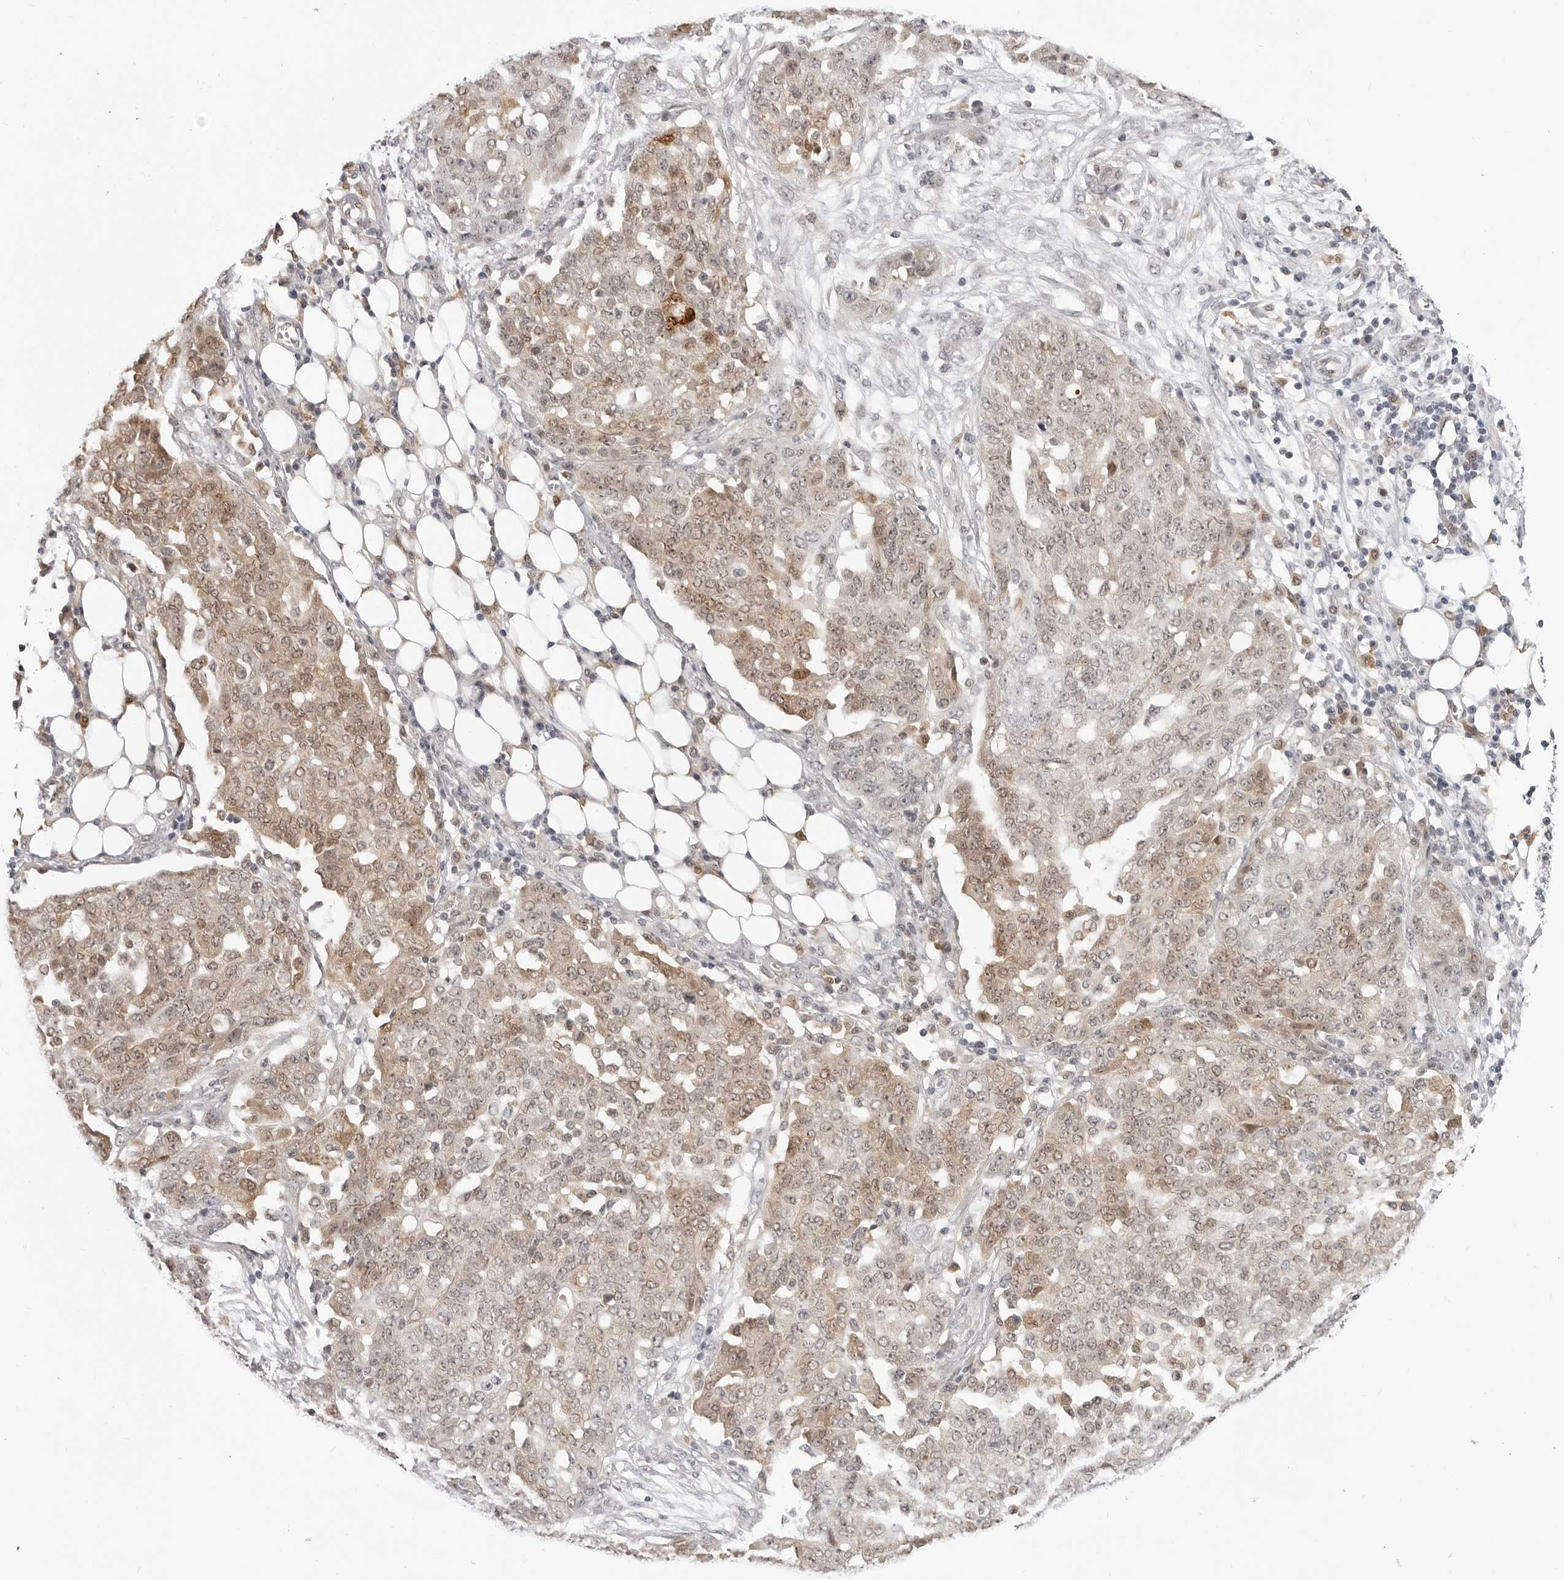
{"staining": {"intensity": "weak", "quantity": ">75%", "location": "cytoplasmic/membranous,nuclear"}, "tissue": "ovarian cancer", "cell_type": "Tumor cells", "image_type": "cancer", "snomed": [{"axis": "morphology", "description": "Cystadenocarcinoma, serous, NOS"}, {"axis": "topography", "description": "Soft tissue"}, {"axis": "topography", "description": "Ovary"}], "caption": "IHC image of human ovarian cancer stained for a protein (brown), which exhibits low levels of weak cytoplasmic/membranous and nuclear expression in about >75% of tumor cells.", "gene": "SRGAP2", "patient": {"sex": "female", "age": 57}}